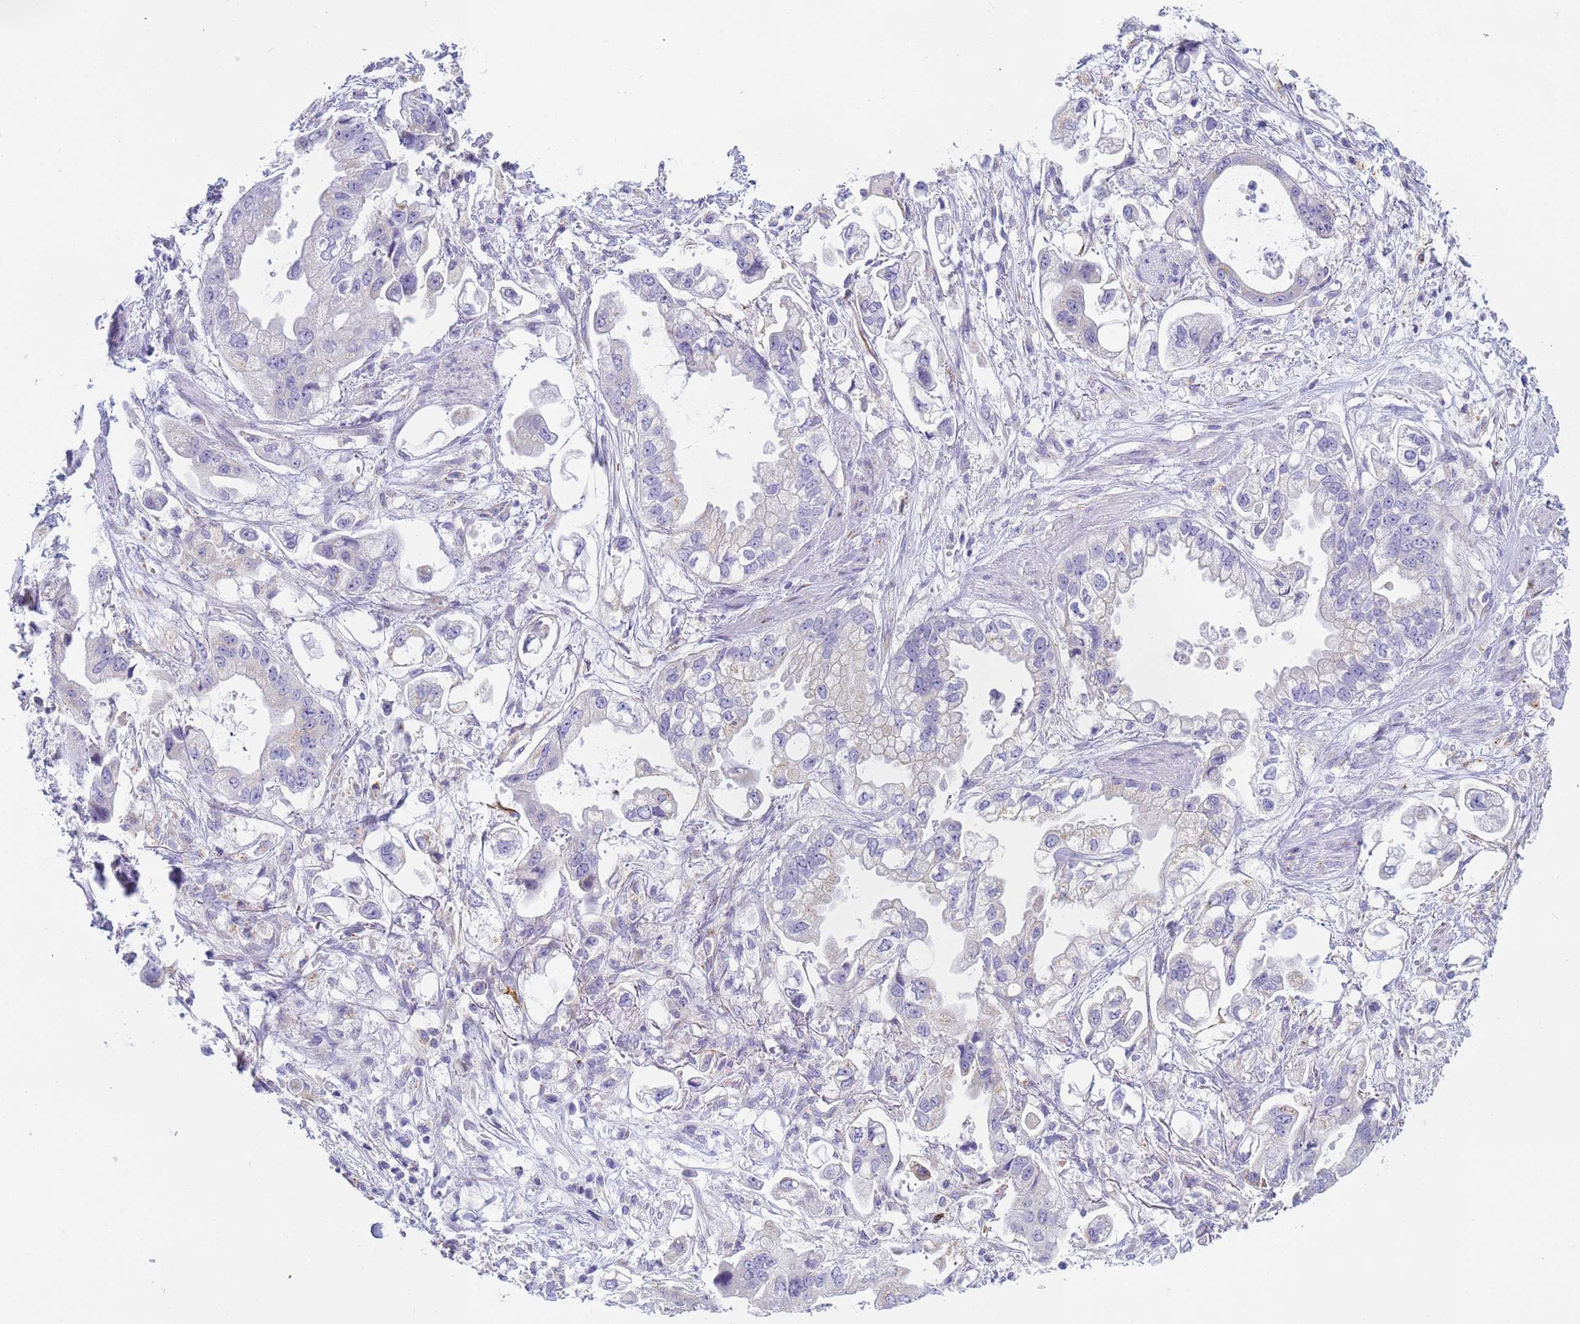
{"staining": {"intensity": "negative", "quantity": "none", "location": "none"}, "tissue": "stomach cancer", "cell_type": "Tumor cells", "image_type": "cancer", "snomed": [{"axis": "morphology", "description": "Adenocarcinoma, NOS"}, {"axis": "topography", "description": "Stomach"}], "caption": "Tumor cells show no significant expression in stomach adenocarcinoma. The staining was performed using DAB (3,3'-diaminobenzidine) to visualize the protein expression in brown, while the nuclei were stained in blue with hematoxylin (Magnification: 20x).", "gene": "CR1", "patient": {"sex": "male", "age": 62}}